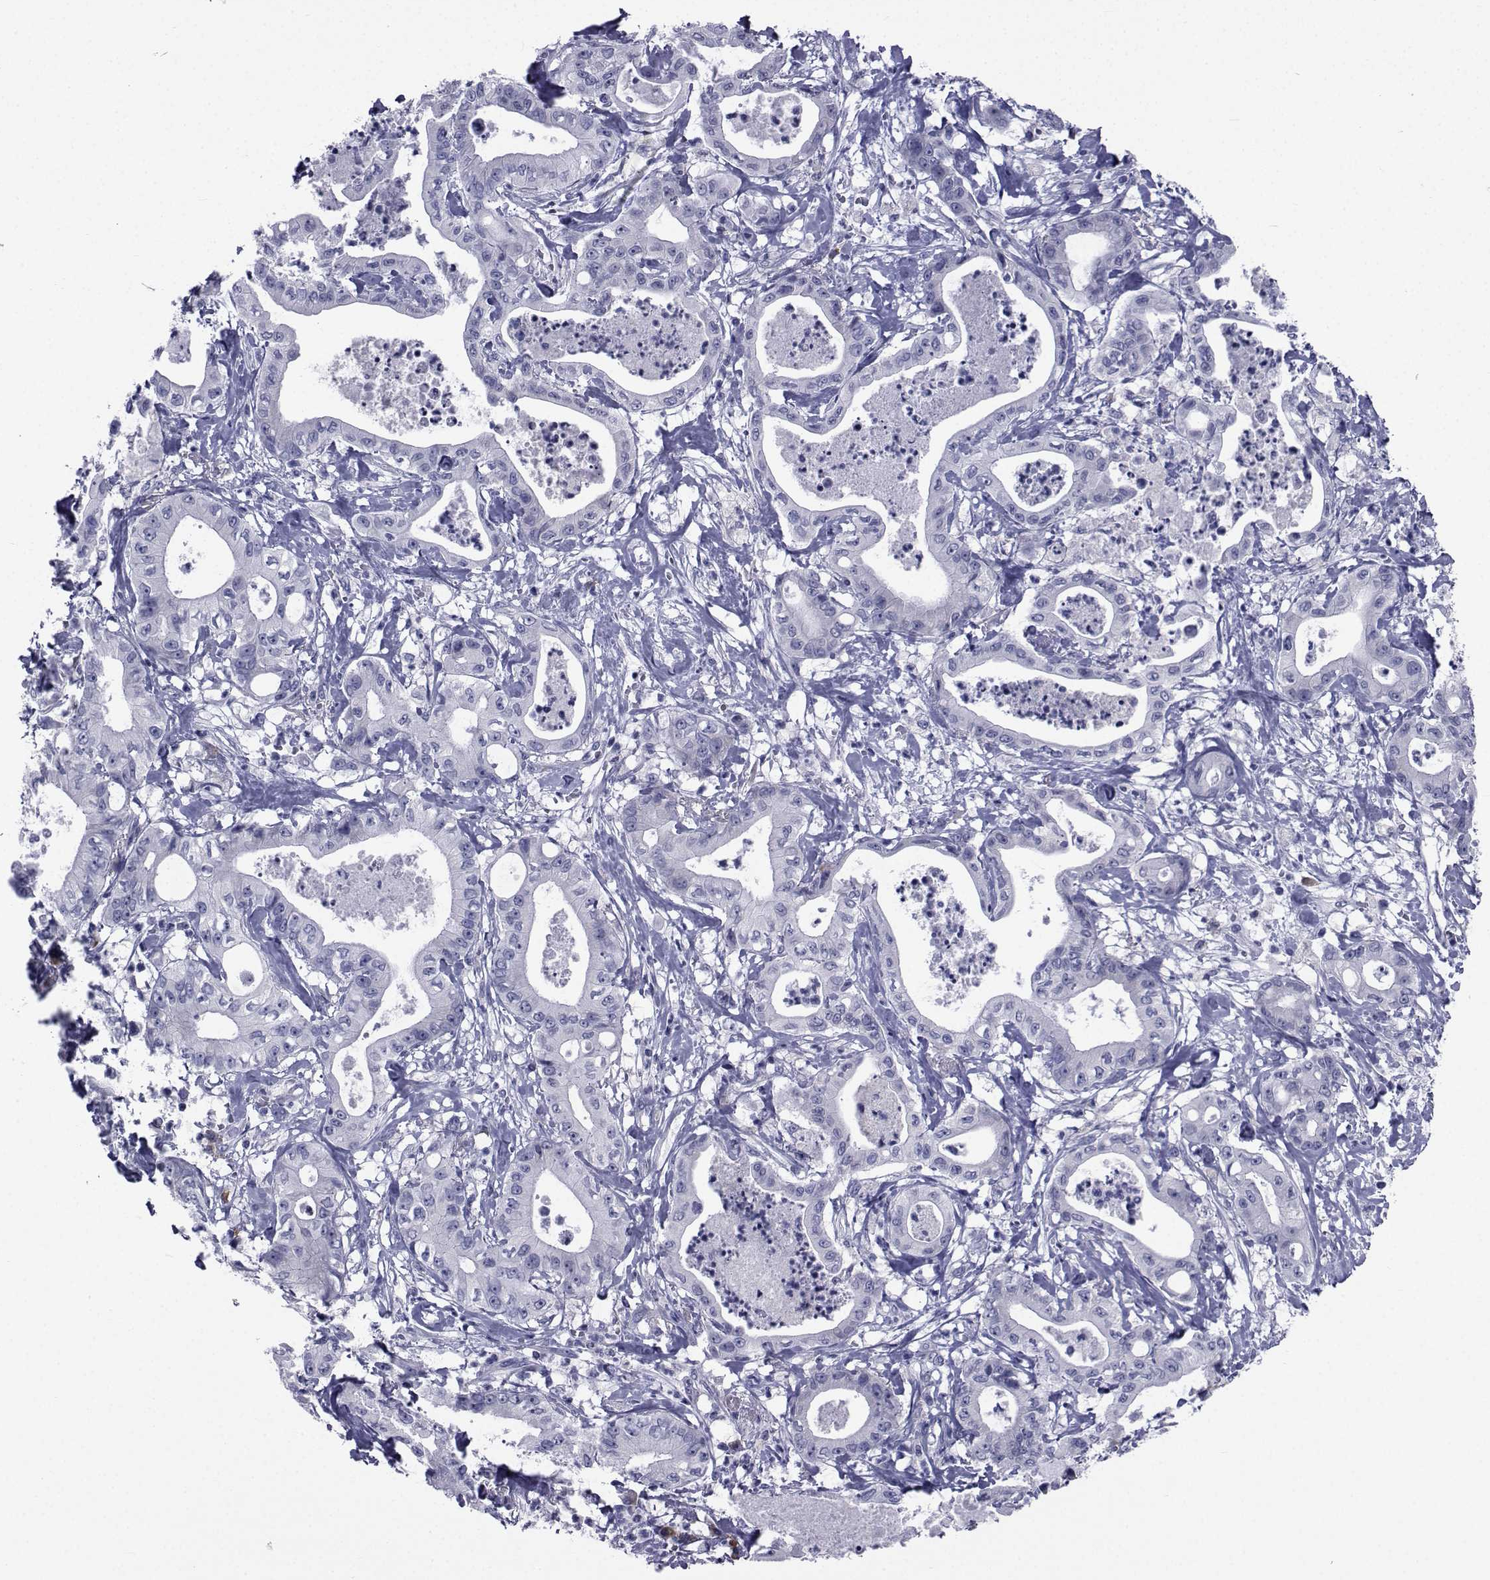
{"staining": {"intensity": "negative", "quantity": "none", "location": "none"}, "tissue": "pancreatic cancer", "cell_type": "Tumor cells", "image_type": "cancer", "snomed": [{"axis": "morphology", "description": "Adenocarcinoma, NOS"}, {"axis": "topography", "description": "Pancreas"}], "caption": "Protein analysis of adenocarcinoma (pancreatic) displays no significant expression in tumor cells.", "gene": "ROPN1", "patient": {"sex": "male", "age": 71}}